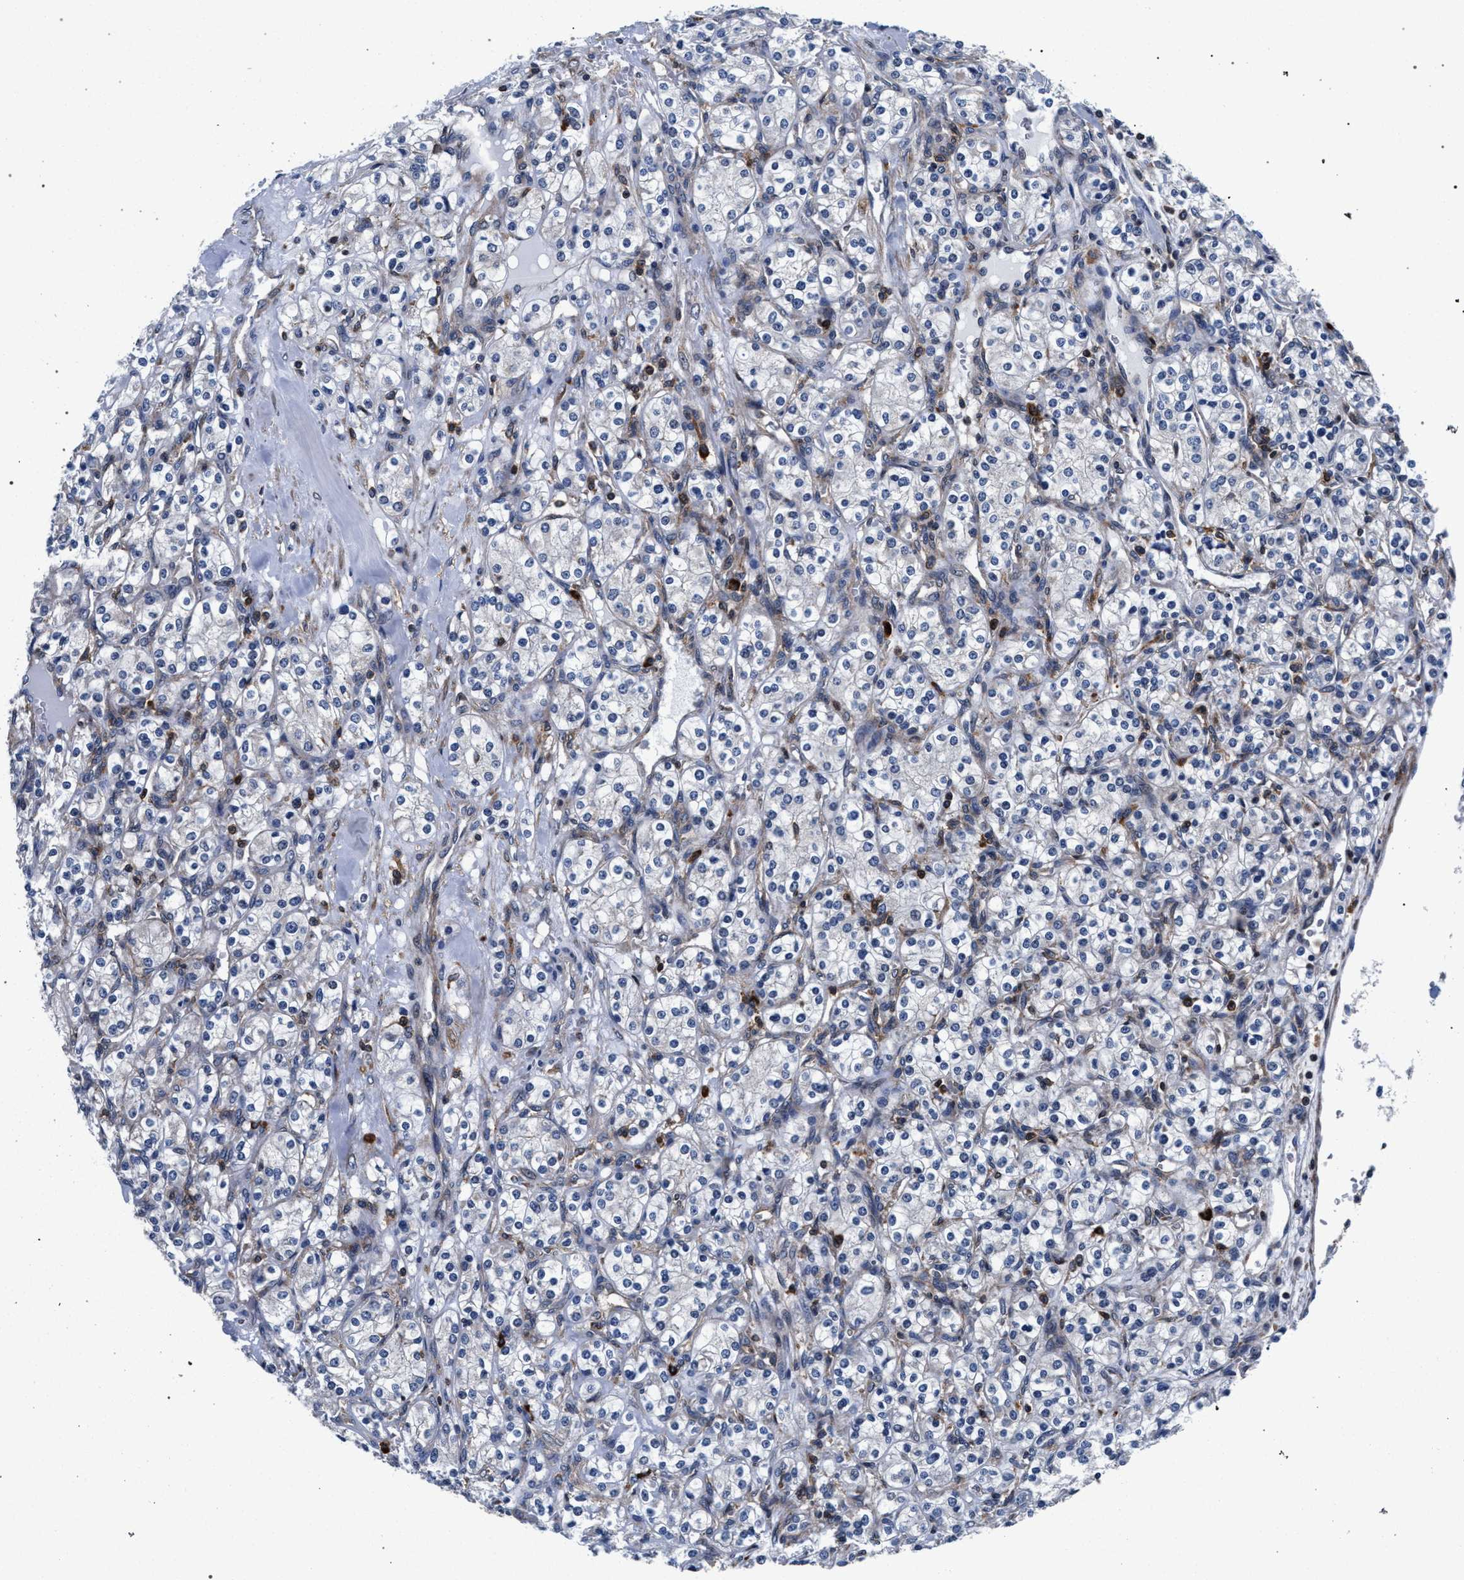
{"staining": {"intensity": "negative", "quantity": "none", "location": "none"}, "tissue": "renal cancer", "cell_type": "Tumor cells", "image_type": "cancer", "snomed": [{"axis": "morphology", "description": "Adenocarcinoma, NOS"}, {"axis": "topography", "description": "Kidney"}], "caption": "Immunohistochemical staining of human renal cancer shows no significant expression in tumor cells.", "gene": "LASP1", "patient": {"sex": "male", "age": 77}}